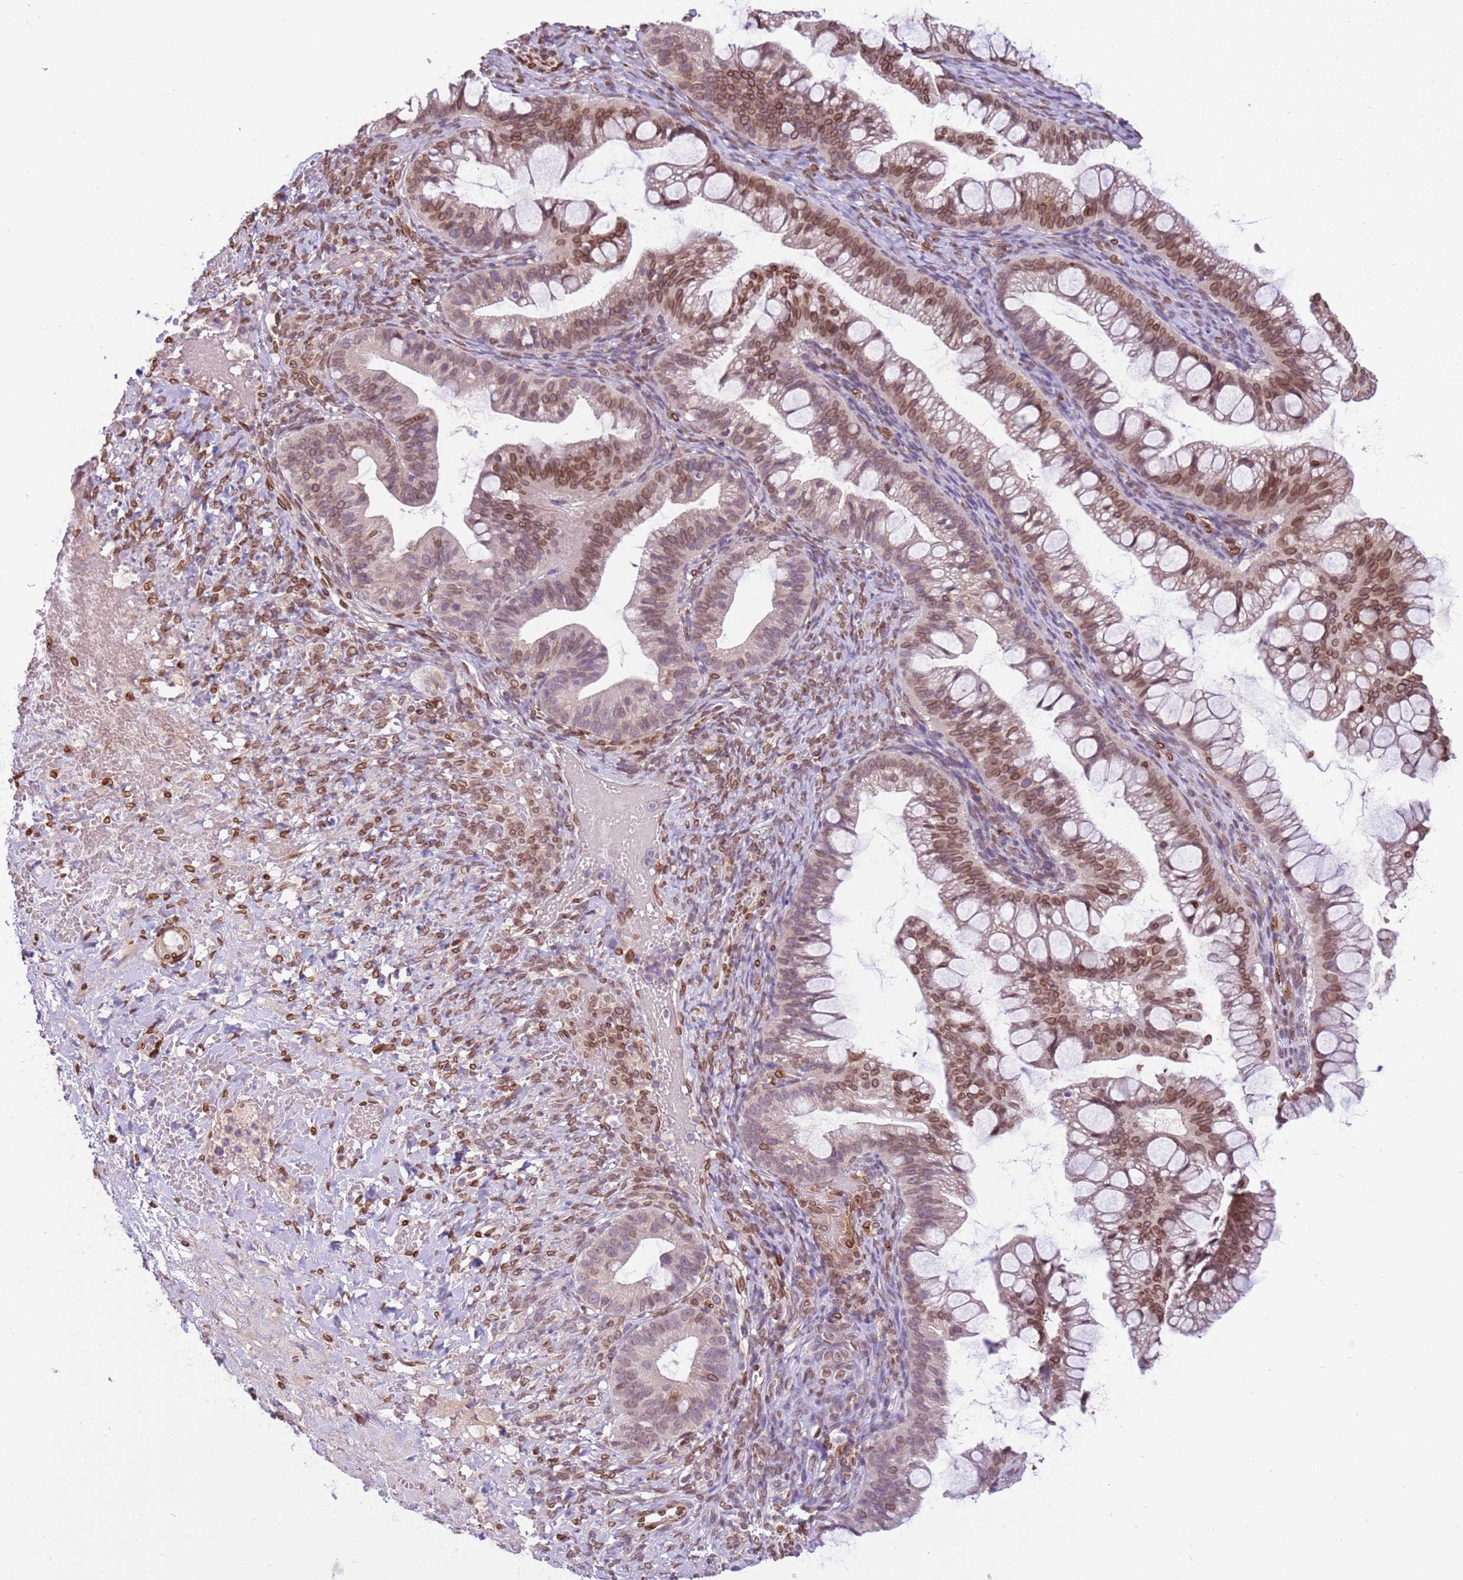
{"staining": {"intensity": "moderate", "quantity": ">75%", "location": "cytoplasmic/membranous,nuclear"}, "tissue": "ovarian cancer", "cell_type": "Tumor cells", "image_type": "cancer", "snomed": [{"axis": "morphology", "description": "Cystadenocarcinoma, mucinous, NOS"}, {"axis": "topography", "description": "Ovary"}], "caption": "High-magnification brightfield microscopy of ovarian mucinous cystadenocarcinoma stained with DAB (3,3'-diaminobenzidine) (brown) and counterstained with hematoxylin (blue). tumor cells exhibit moderate cytoplasmic/membranous and nuclear staining is identified in about>75% of cells. The protein of interest is stained brown, and the nuclei are stained in blue (DAB (3,3'-diaminobenzidine) IHC with brightfield microscopy, high magnification).", "gene": "TMEM47", "patient": {"sex": "female", "age": 73}}